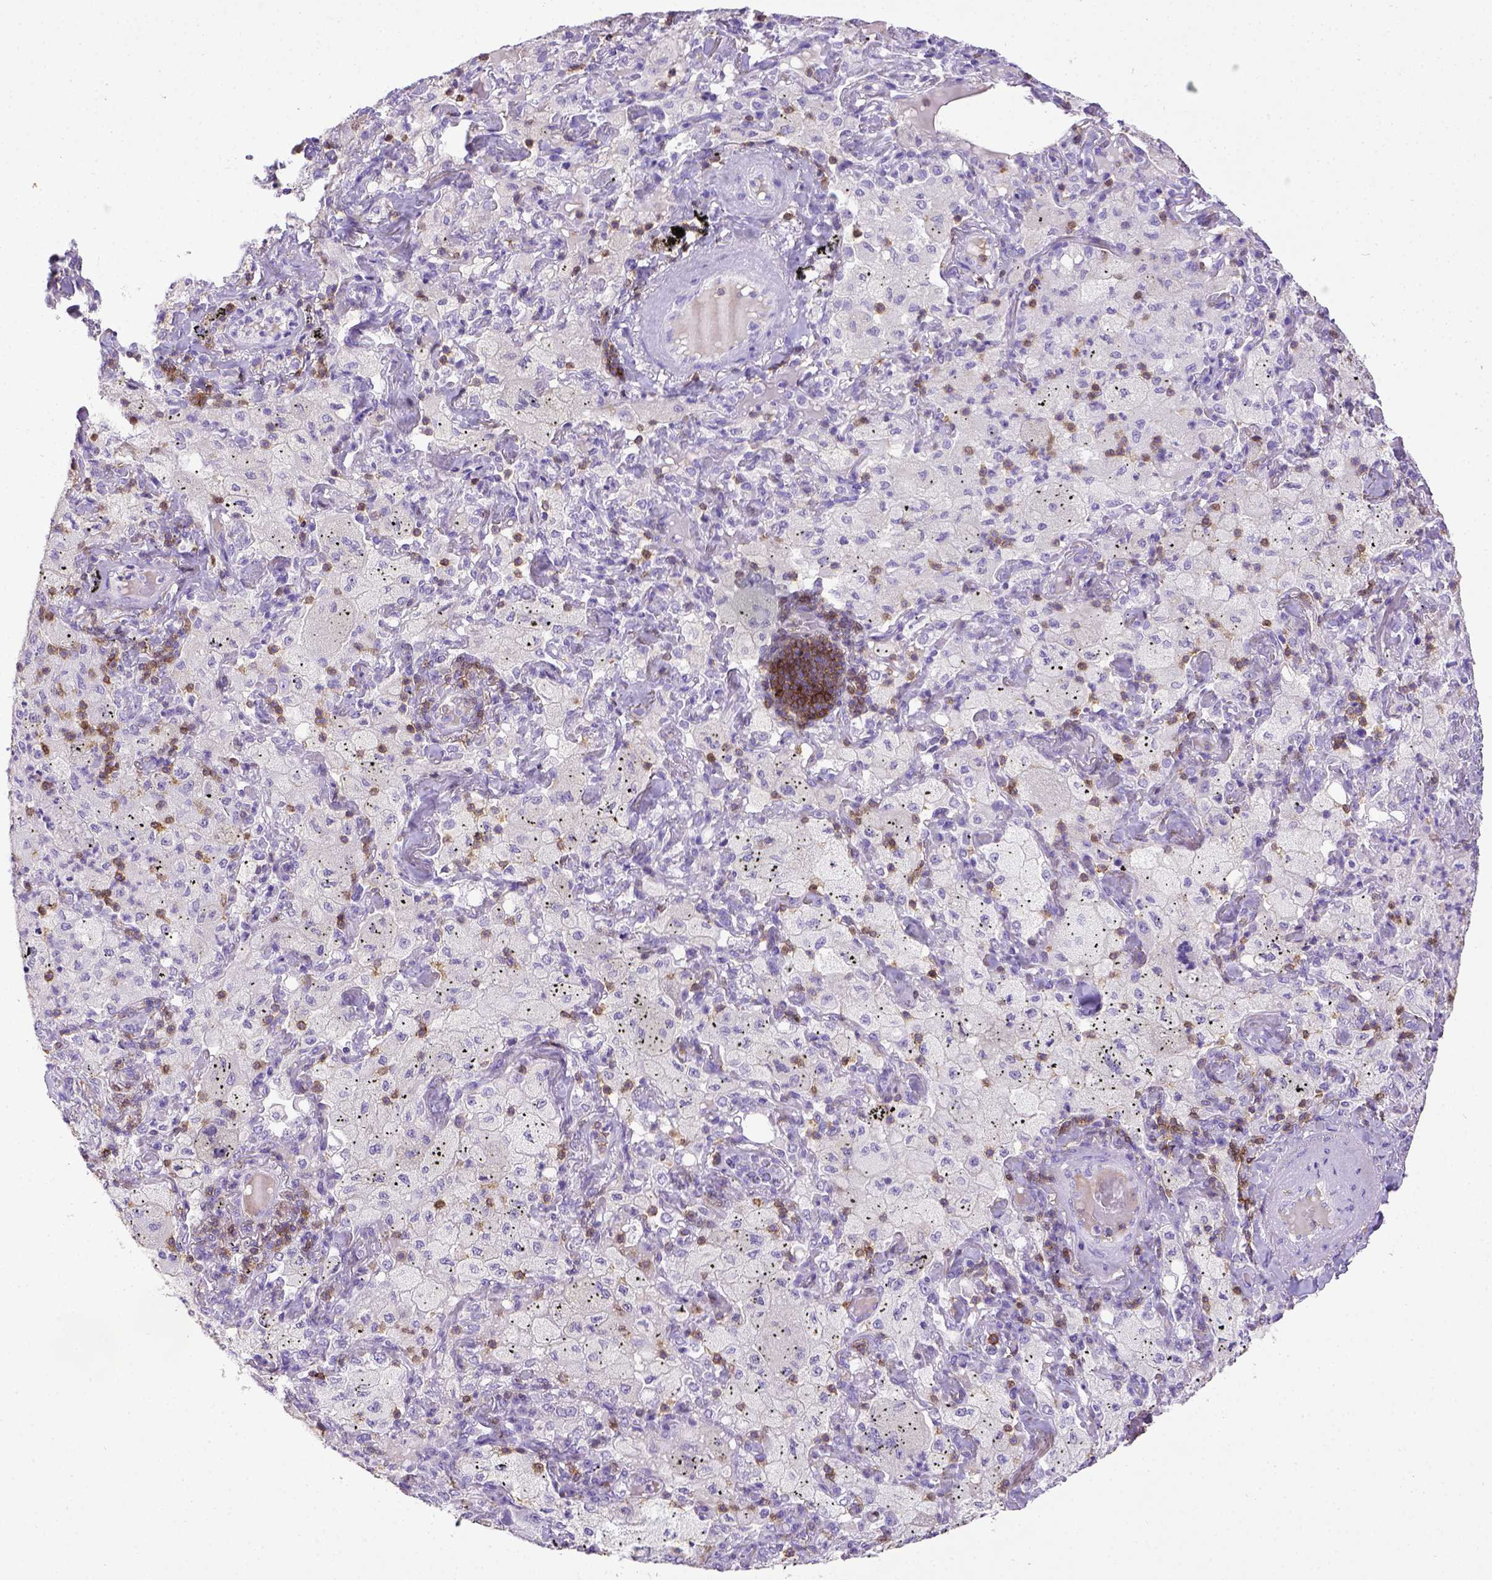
{"staining": {"intensity": "negative", "quantity": "none", "location": "none"}, "tissue": "lung cancer", "cell_type": "Tumor cells", "image_type": "cancer", "snomed": [{"axis": "morphology", "description": "Adenocarcinoma, NOS"}, {"axis": "topography", "description": "Lung"}], "caption": "Protein analysis of lung adenocarcinoma reveals no significant expression in tumor cells.", "gene": "CD3E", "patient": {"sex": "female", "age": 73}}